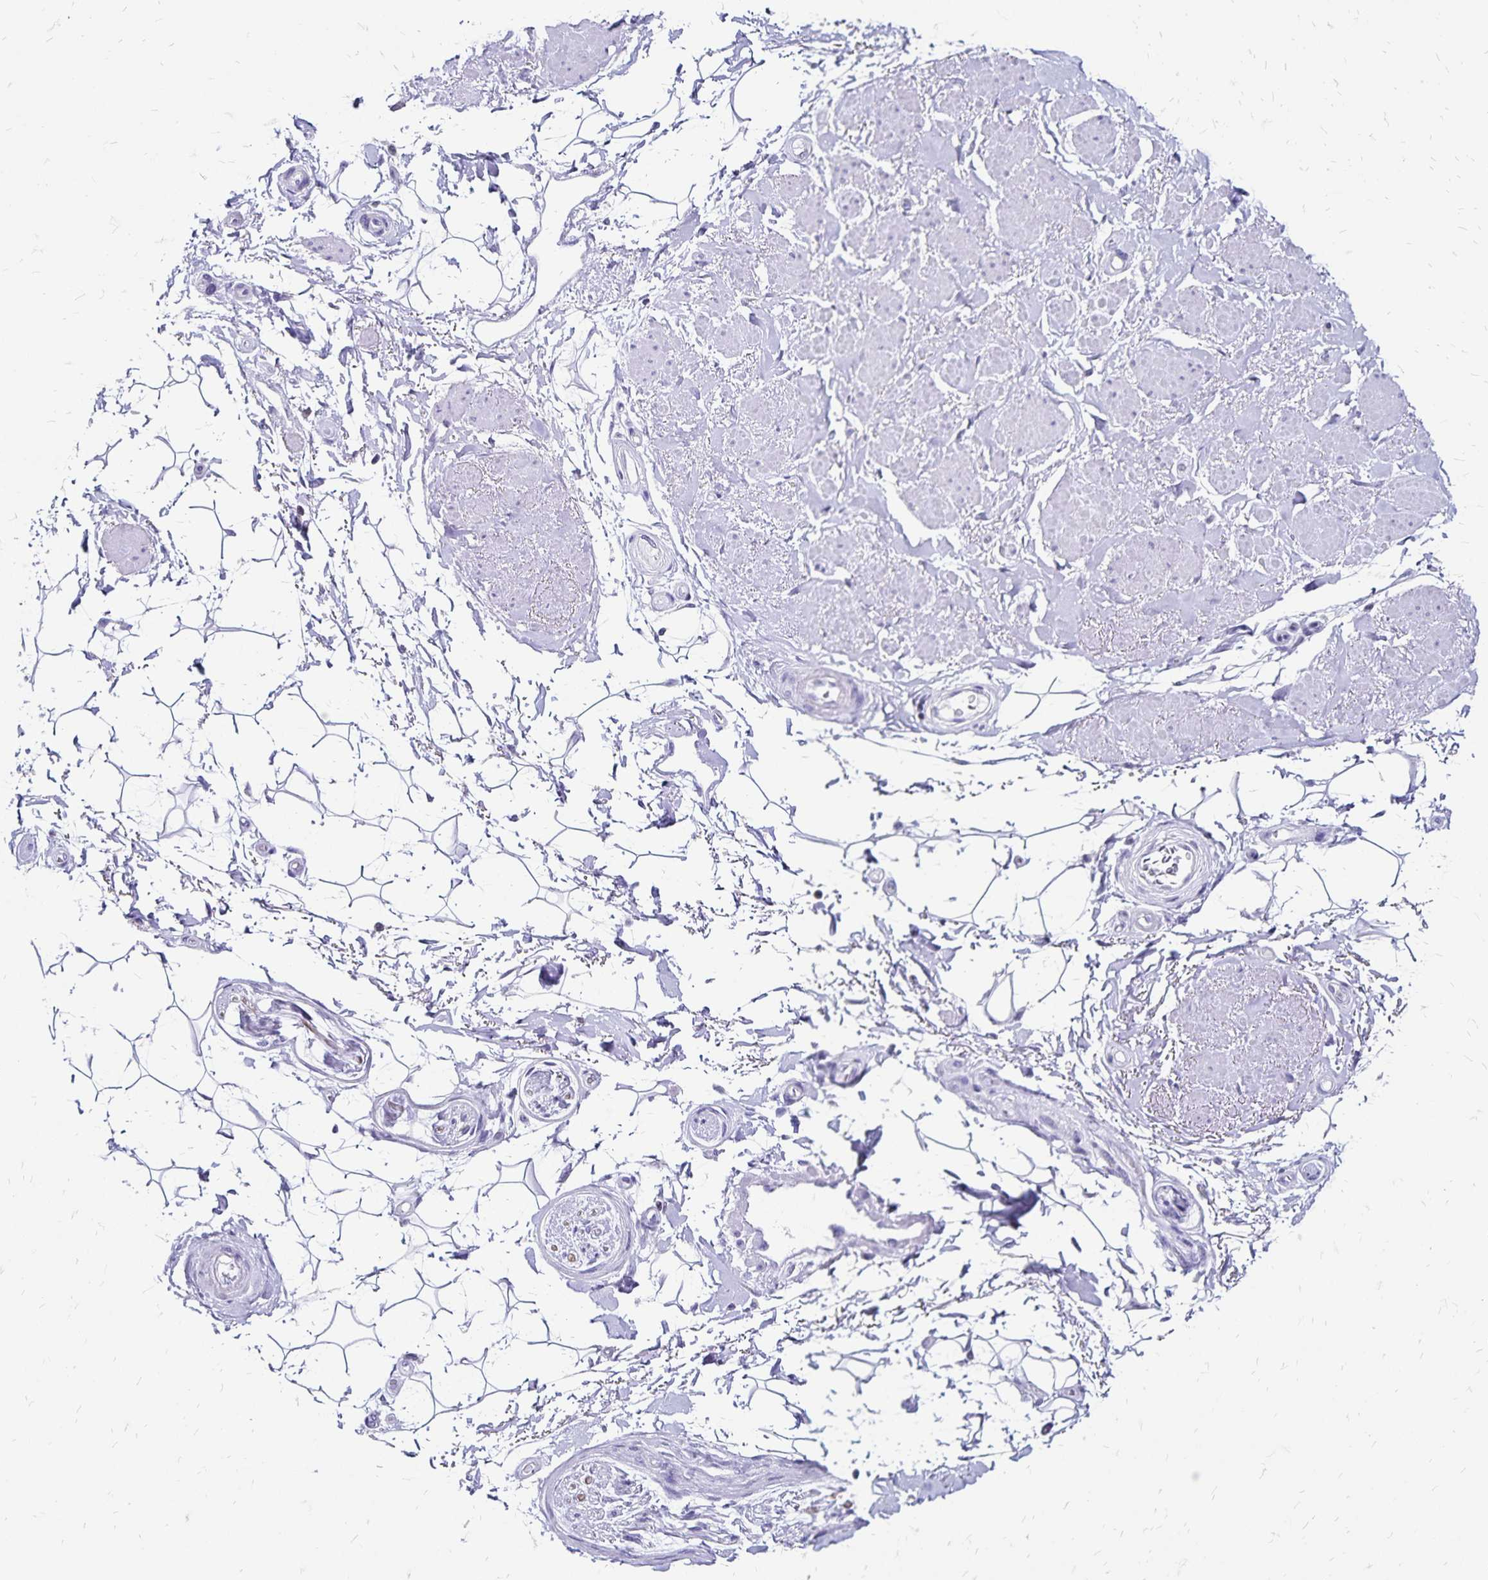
{"staining": {"intensity": "weak", "quantity": "<25%", "location": "nuclear"}, "tissue": "adipose tissue", "cell_type": "Adipocytes", "image_type": "normal", "snomed": [{"axis": "morphology", "description": "Normal tissue, NOS"}, {"axis": "topography", "description": "Anal"}, {"axis": "topography", "description": "Peripheral nerve tissue"}], "caption": "DAB (3,3'-diaminobenzidine) immunohistochemical staining of benign adipose tissue reveals no significant staining in adipocytes.", "gene": "IKZF1", "patient": {"sex": "male", "age": 51}}